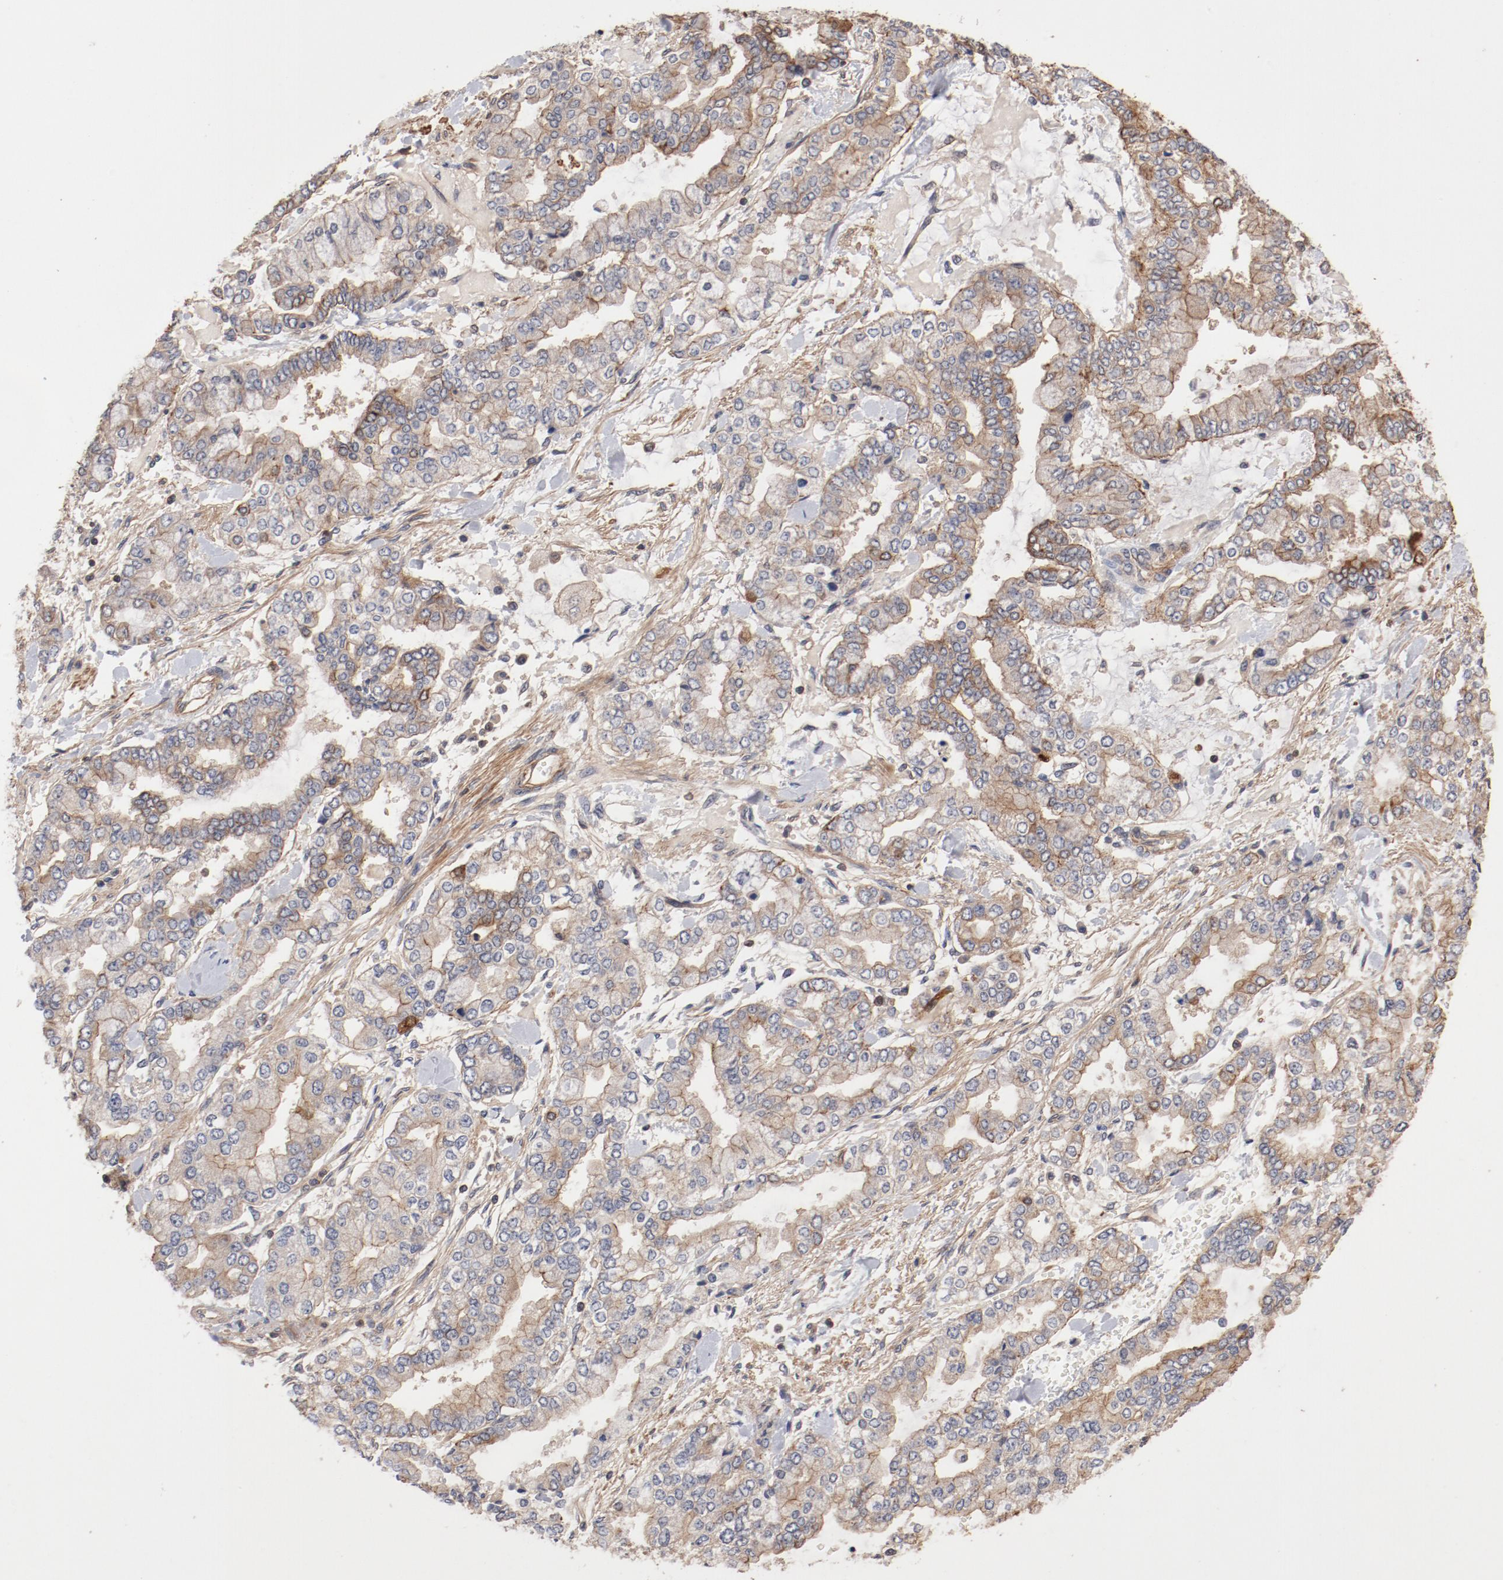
{"staining": {"intensity": "weak", "quantity": ">75%", "location": "cytoplasmic/membranous"}, "tissue": "stomach cancer", "cell_type": "Tumor cells", "image_type": "cancer", "snomed": [{"axis": "morphology", "description": "Normal tissue, NOS"}, {"axis": "morphology", "description": "Adenocarcinoma, NOS"}, {"axis": "topography", "description": "Stomach, upper"}, {"axis": "topography", "description": "Stomach"}], "caption": "Stomach cancer stained for a protein (brown) reveals weak cytoplasmic/membranous positive expression in about >75% of tumor cells.", "gene": "GUF1", "patient": {"sex": "male", "age": 76}}